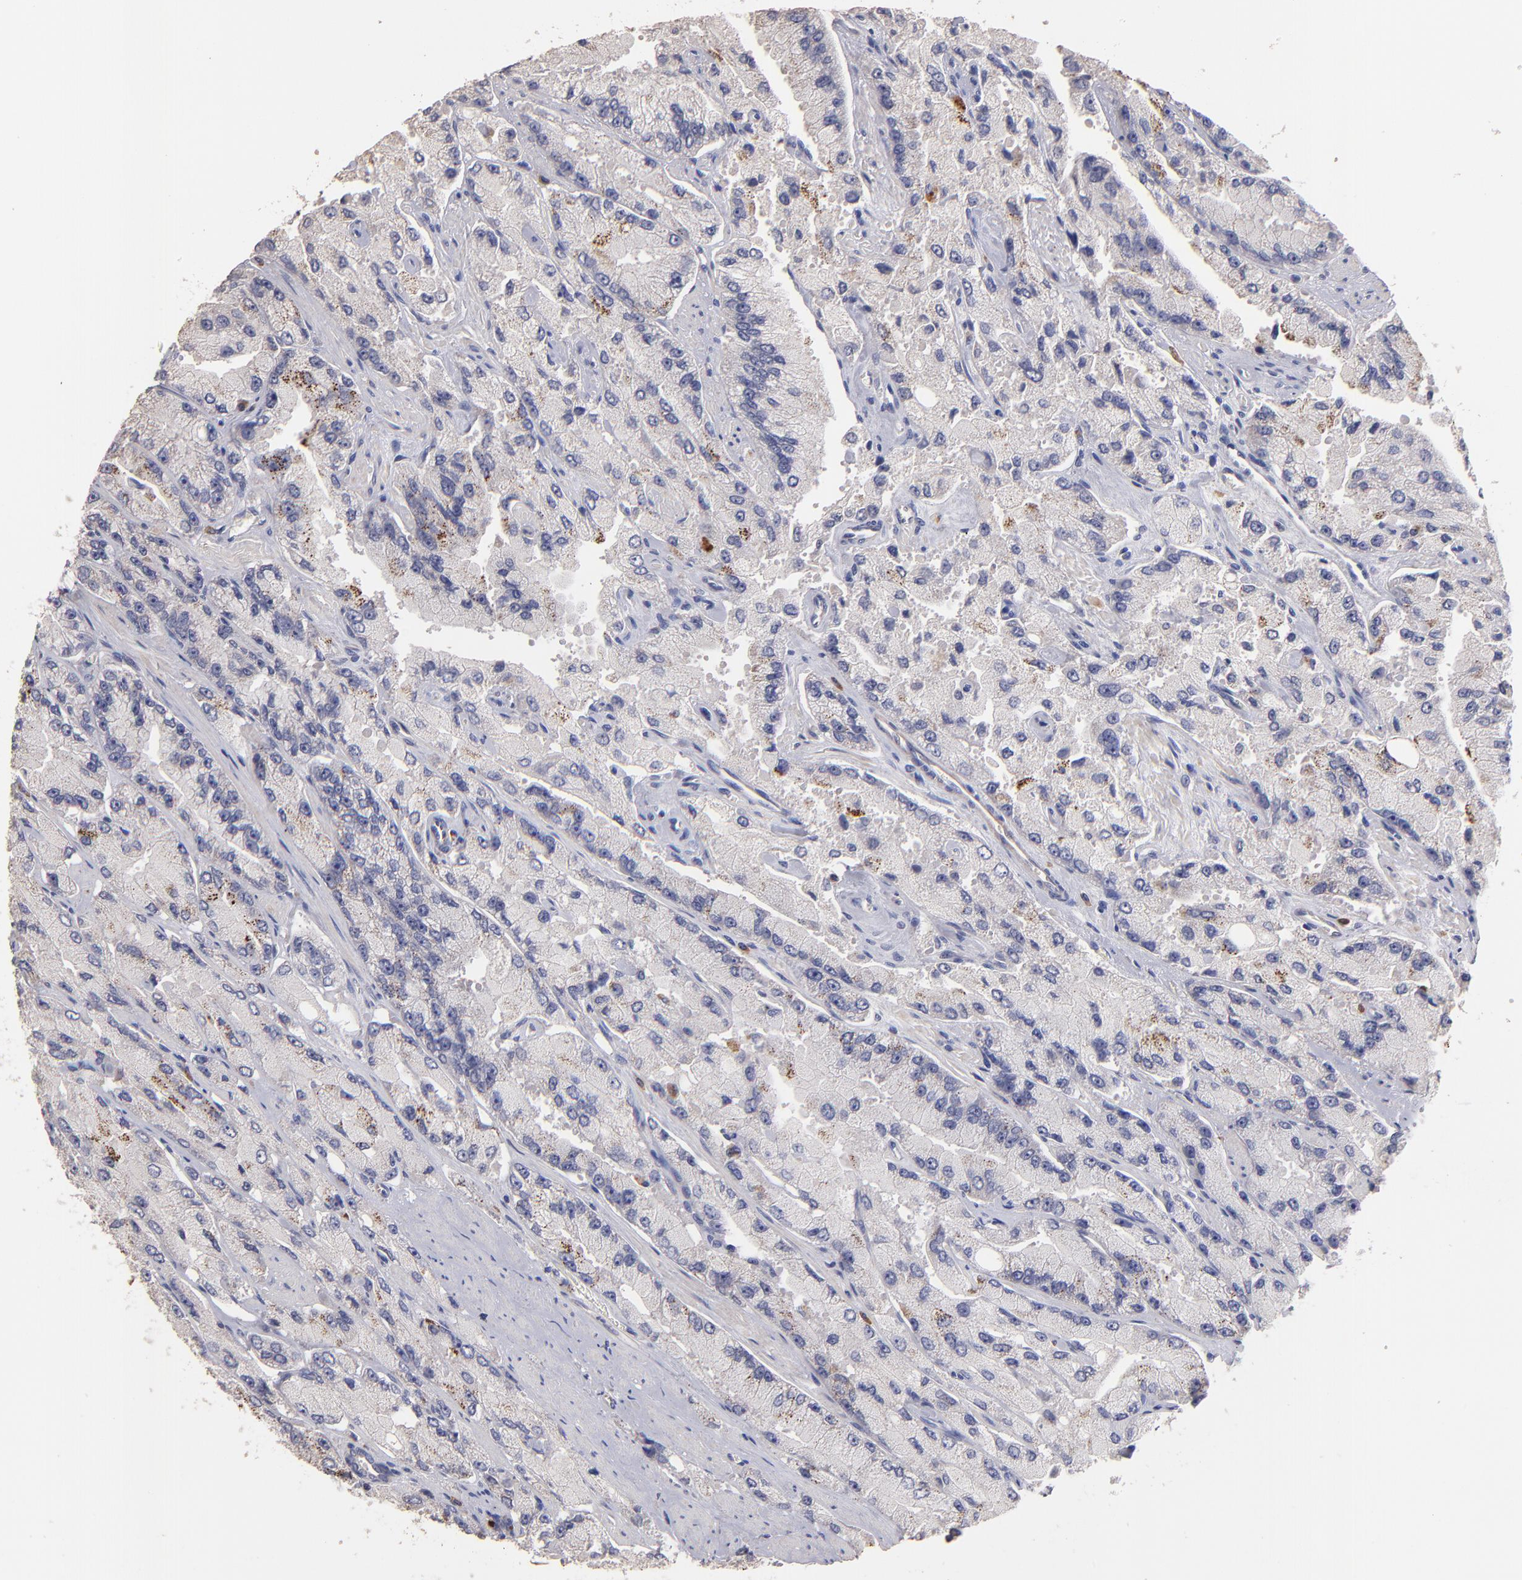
{"staining": {"intensity": "moderate", "quantity": "<25%", "location": "cytoplasmic/membranous"}, "tissue": "prostate cancer", "cell_type": "Tumor cells", "image_type": "cancer", "snomed": [{"axis": "morphology", "description": "Adenocarcinoma, High grade"}, {"axis": "topography", "description": "Prostate"}], "caption": "Immunohistochemical staining of human high-grade adenocarcinoma (prostate) demonstrates low levels of moderate cytoplasmic/membranous protein expression in approximately <25% of tumor cells.", "gene": "MAGEE1", "patient": {"sex": "male", "age": 58}}